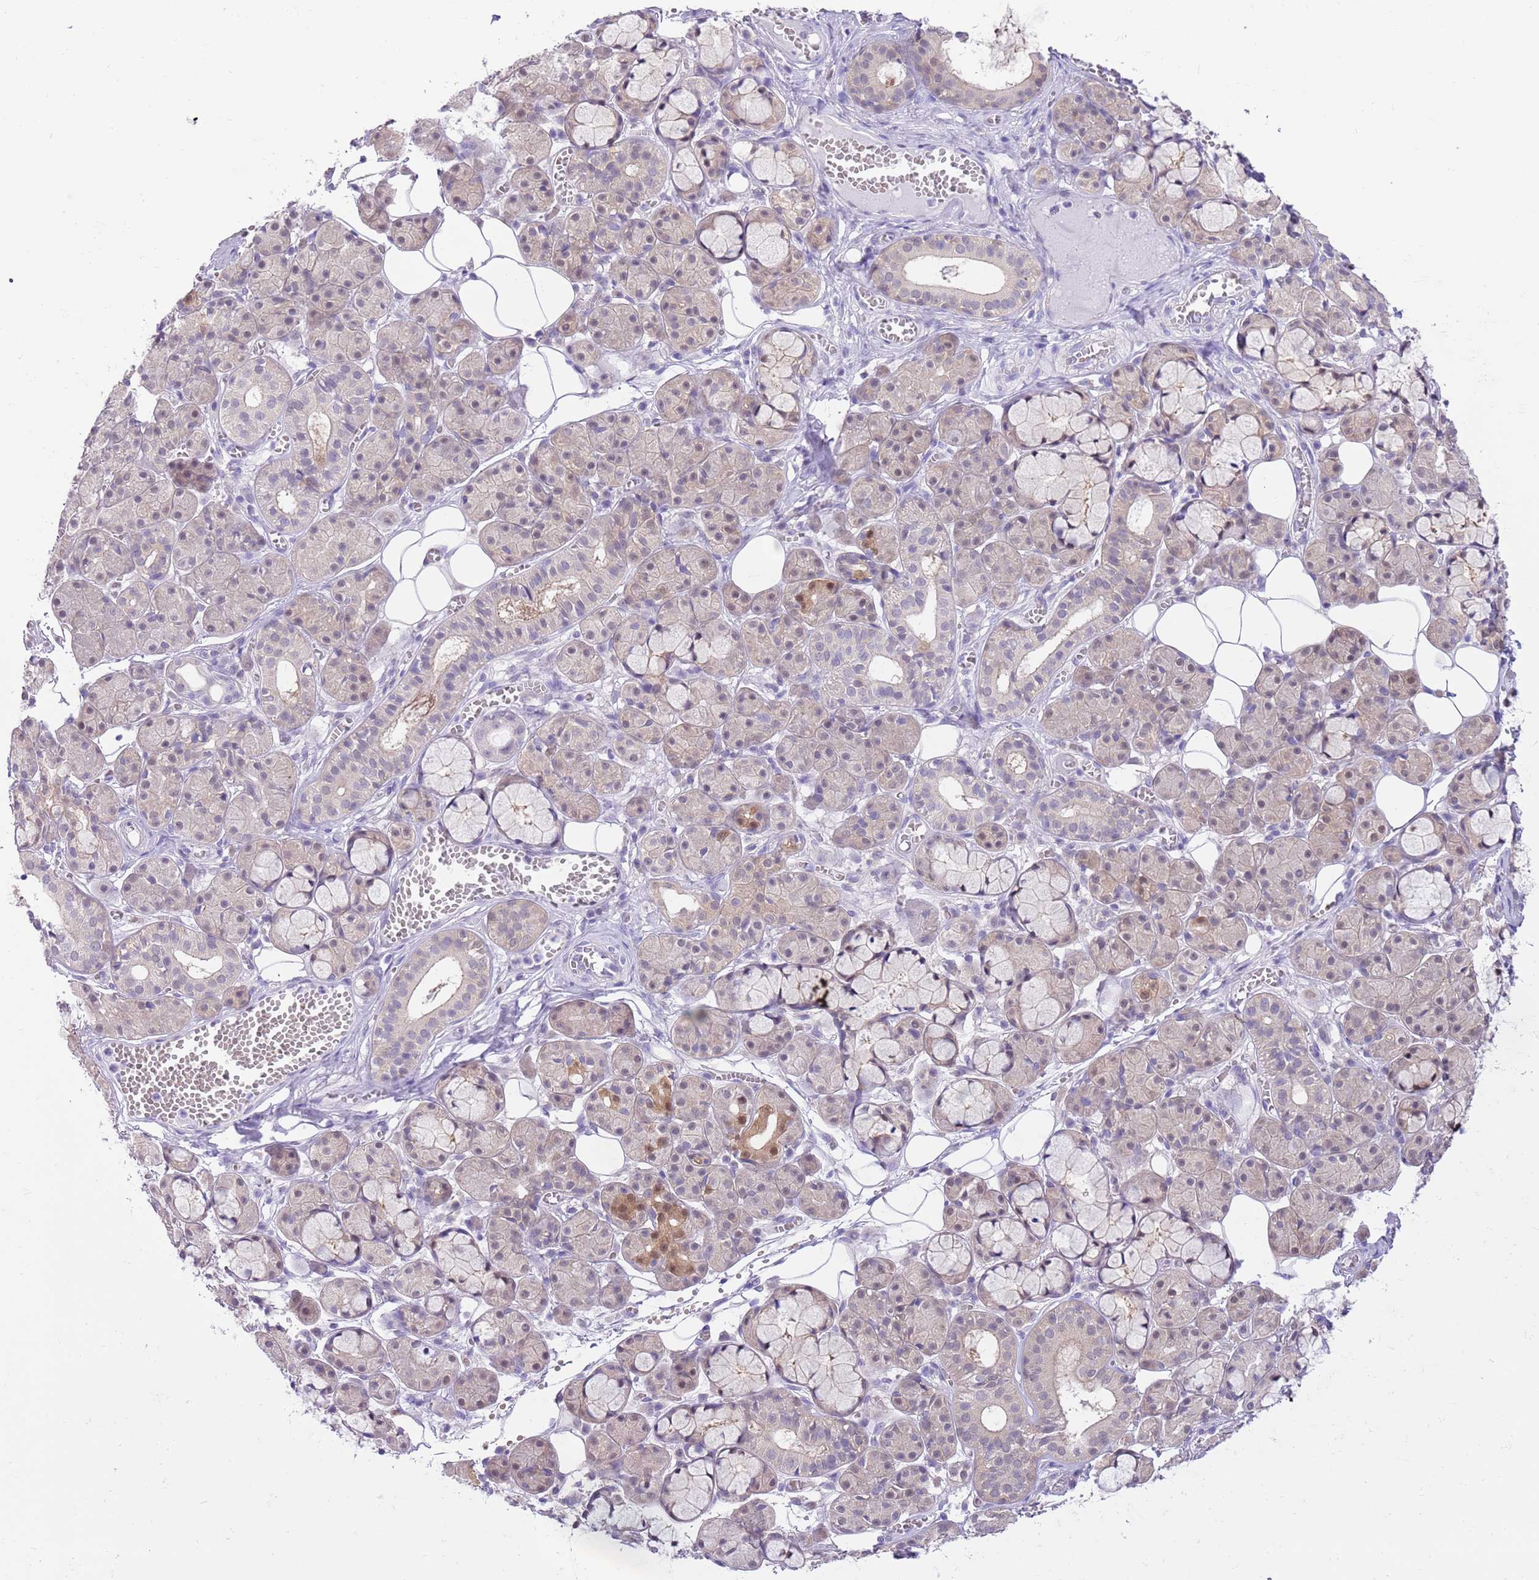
{"staining": {"intensity": "moderate", "quantity": "<25%", "location": "cytoplasmic/membranous,nuclear"}, "tissue": "salivary gland", "cell_type": "Glandular cells", "image_type": "normal", "snomed": [{"axis": "morphology", "description": "Normal tissue, NOS"}, {"axis": "topography", "description": "Salivary gland"}], "caption": "Immunohistochemistry (IHC) (DAB) staining of benign human salivary gland displays moderate cytoplasmic/membranous,nuclear protein expression in about <25% of glandular cells. The staining is performed using DAB brown chromogen to label protein expression. The nuclei are counter-stained blue using hematoxylin.", "gene": "DDI2", "patient": {"sex": "male", "age": 63}}